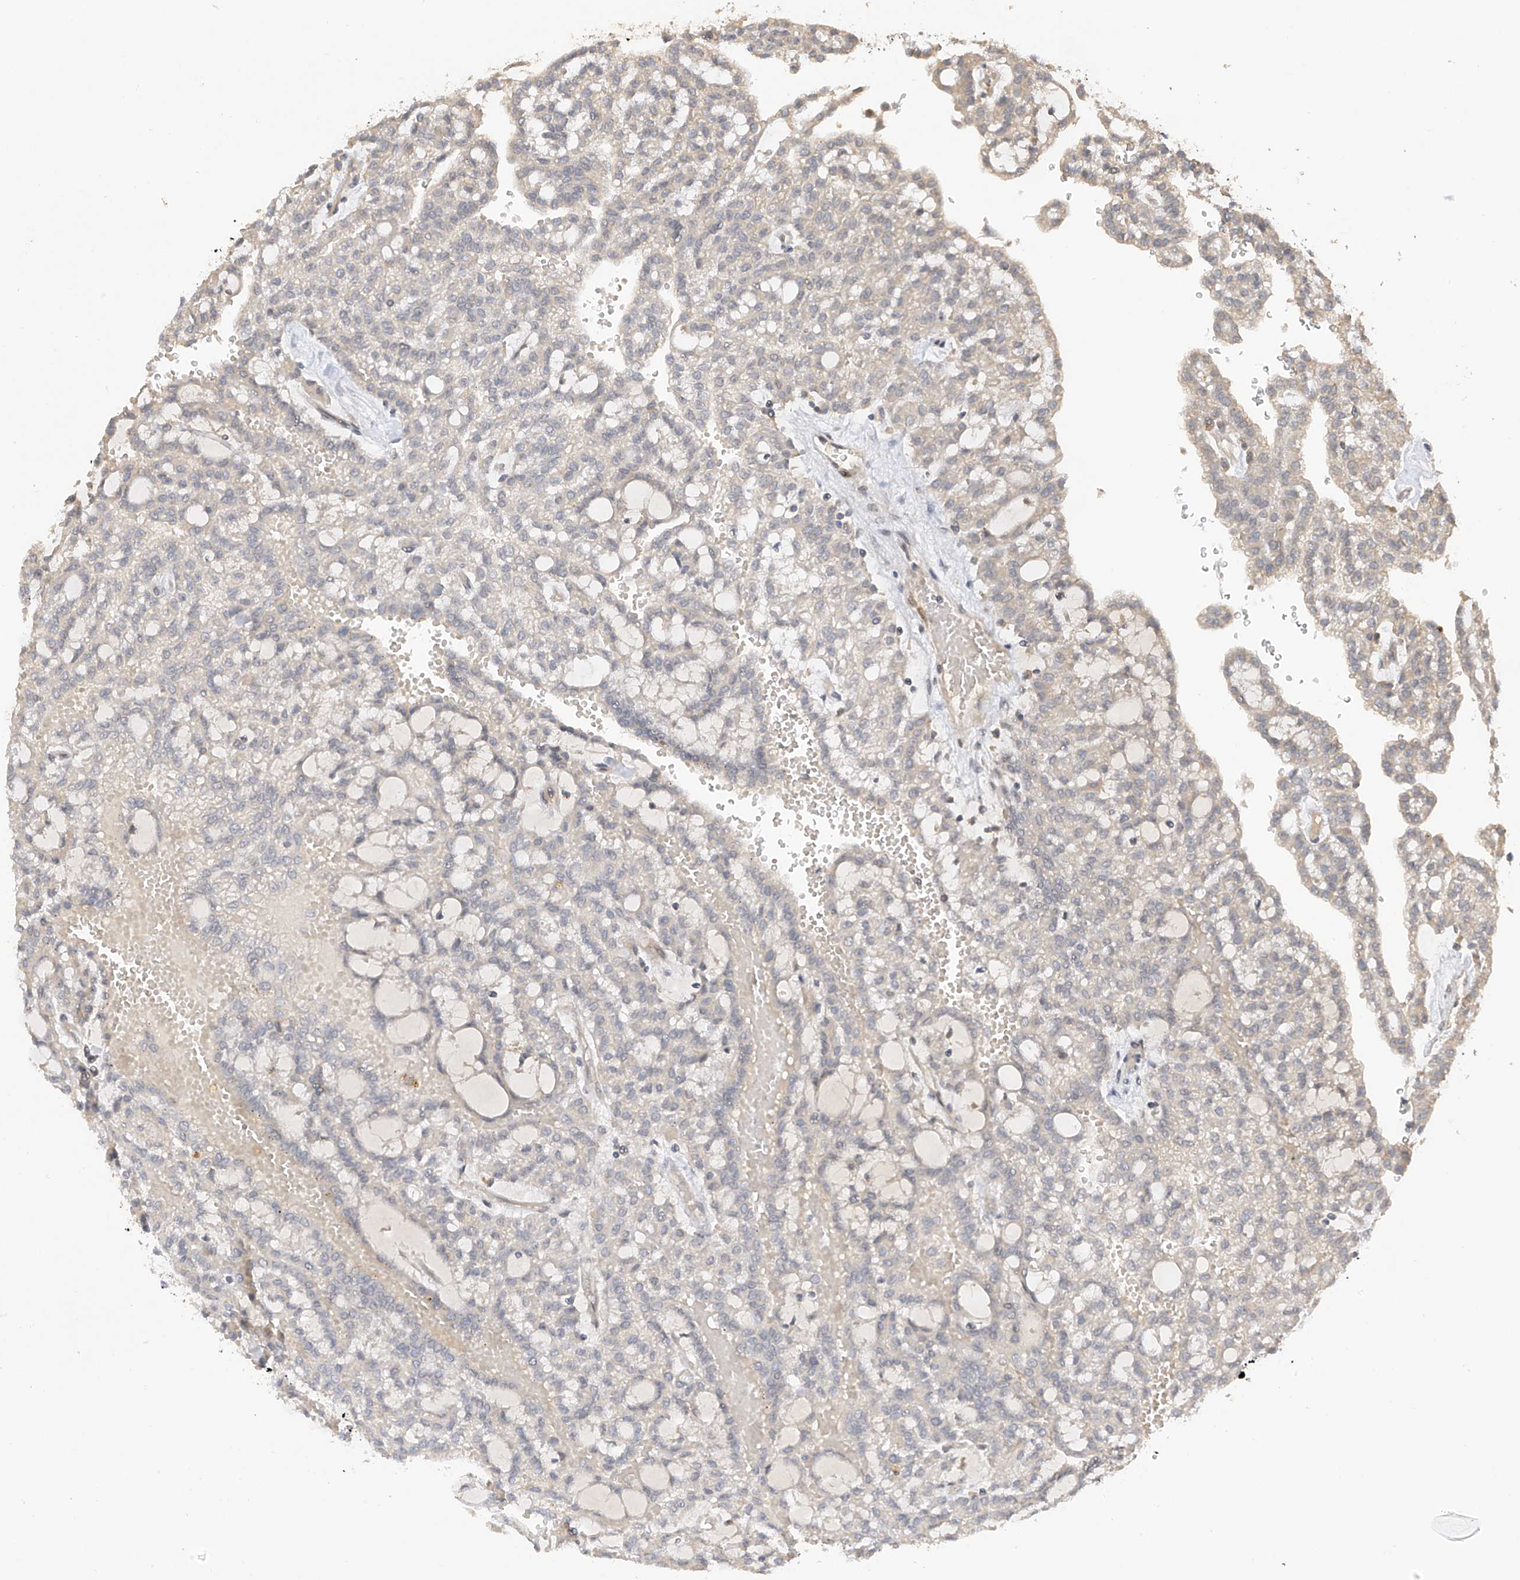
{"staining": {"intensity": "negative", "quantity": "none", "location": "none"}, "tissue": "renal cancer", "cell_type": "Tumor cells", "image_type": "cancer", "snomed": [{"axis": "morphology", "description": "Adenocarcinoma, NOS"}, {"axis": "topography", "description": "Kidney"}], "caption": "This is an immunohistochemistry (IHC) photomicrograph of renal cancer (adenocarcinoma). There is no positivity in tumor cells.", "gene": "REC8", "patient": {"sex": "male", "age": 63}}